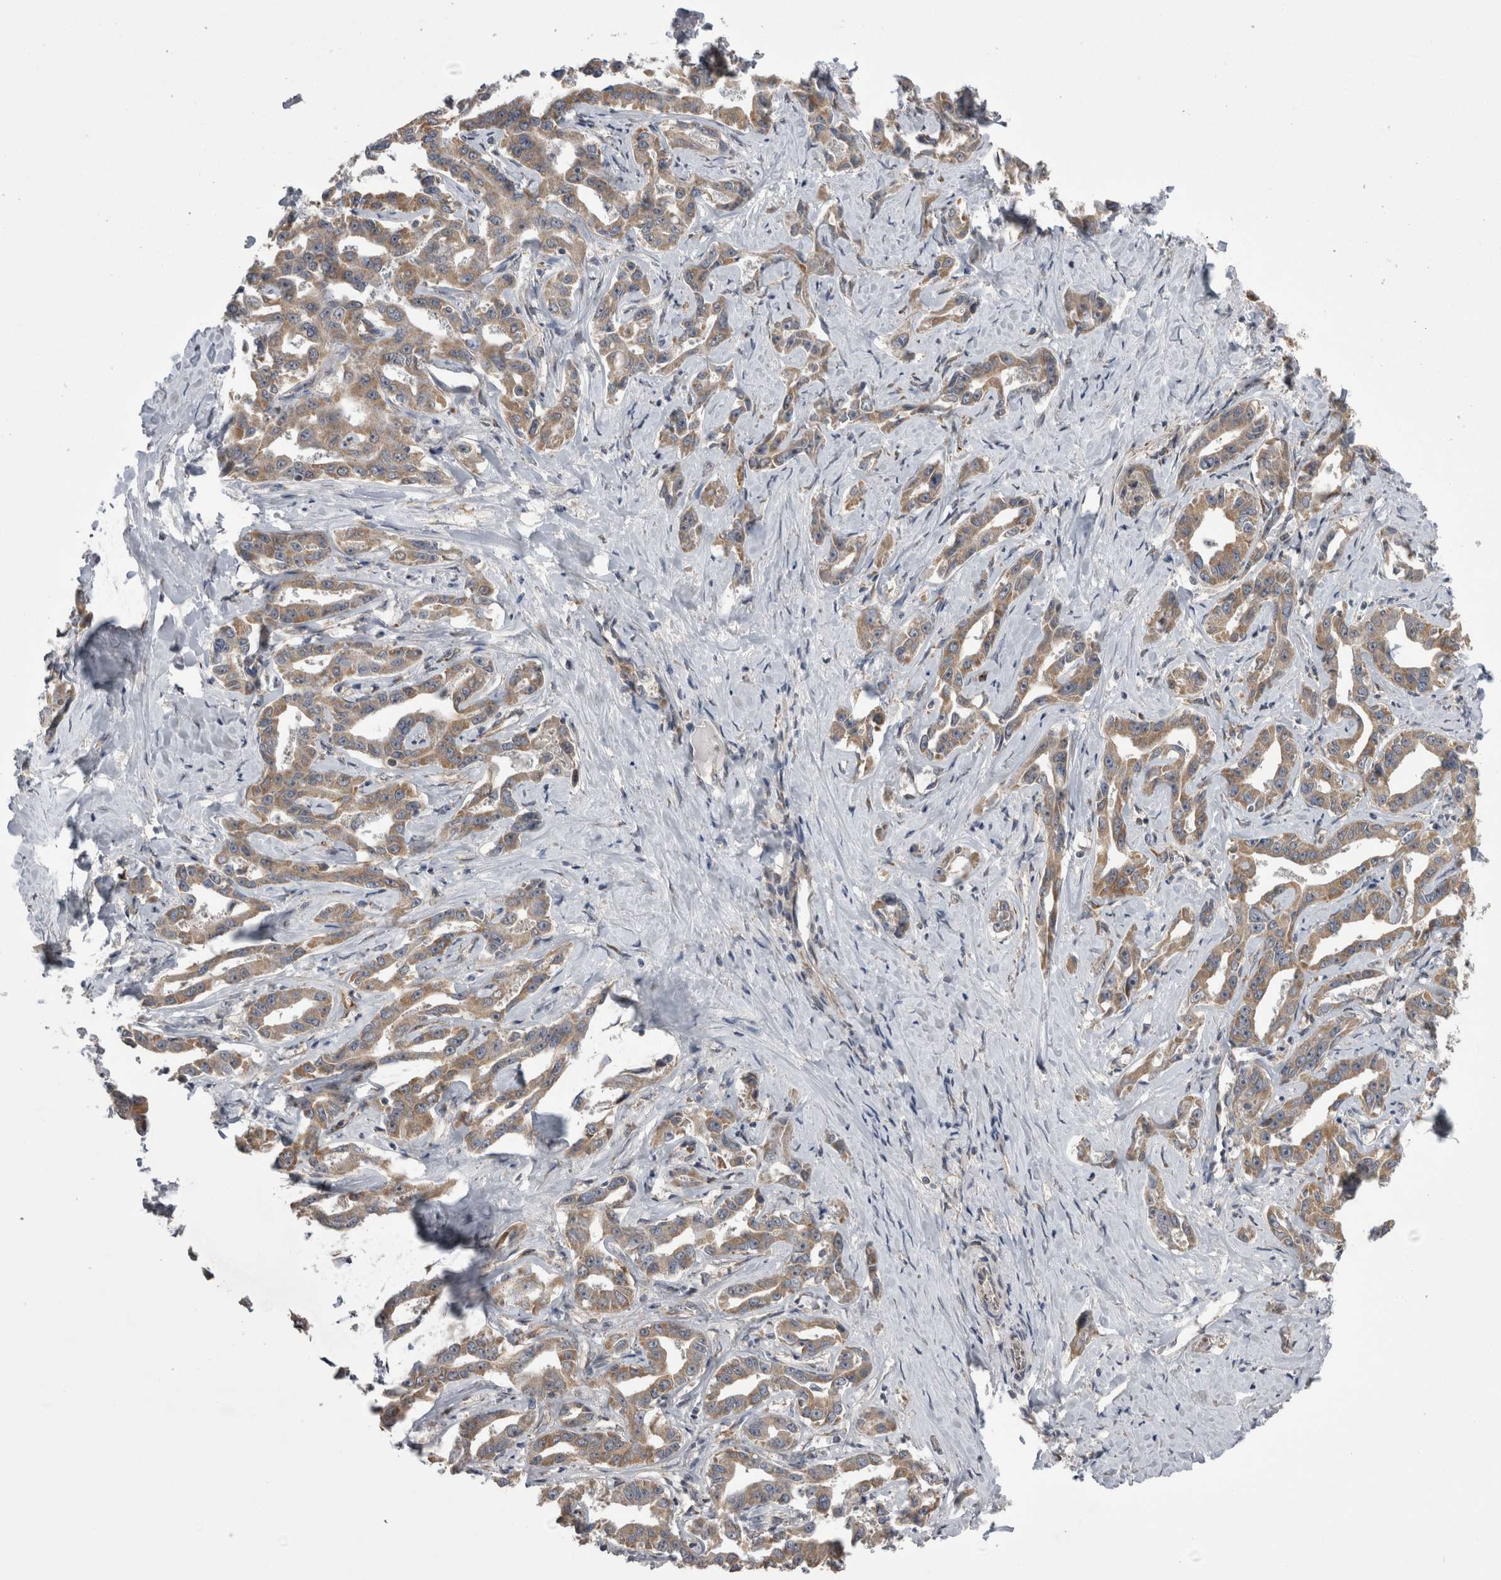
{"staining": {"intensity": "weak", "quantity": ">75%", "location": "cytoplasmic/membranous"}, "tissue": "liver cancer", "cell_type": "Tumor cells", "image_type": "cancer", "snomed": [{"axis": "morphology", "description": "Cholangiocarcinoma"}, {"axis": "topography", "description": "Liver"}], "caption": "Liver cancer tissue displays weak cytoplasmic/membranous expression in about >75% of tumor cells", "gene": "ARHGAP29", "patient": {"sex": "male", "age": 59}}